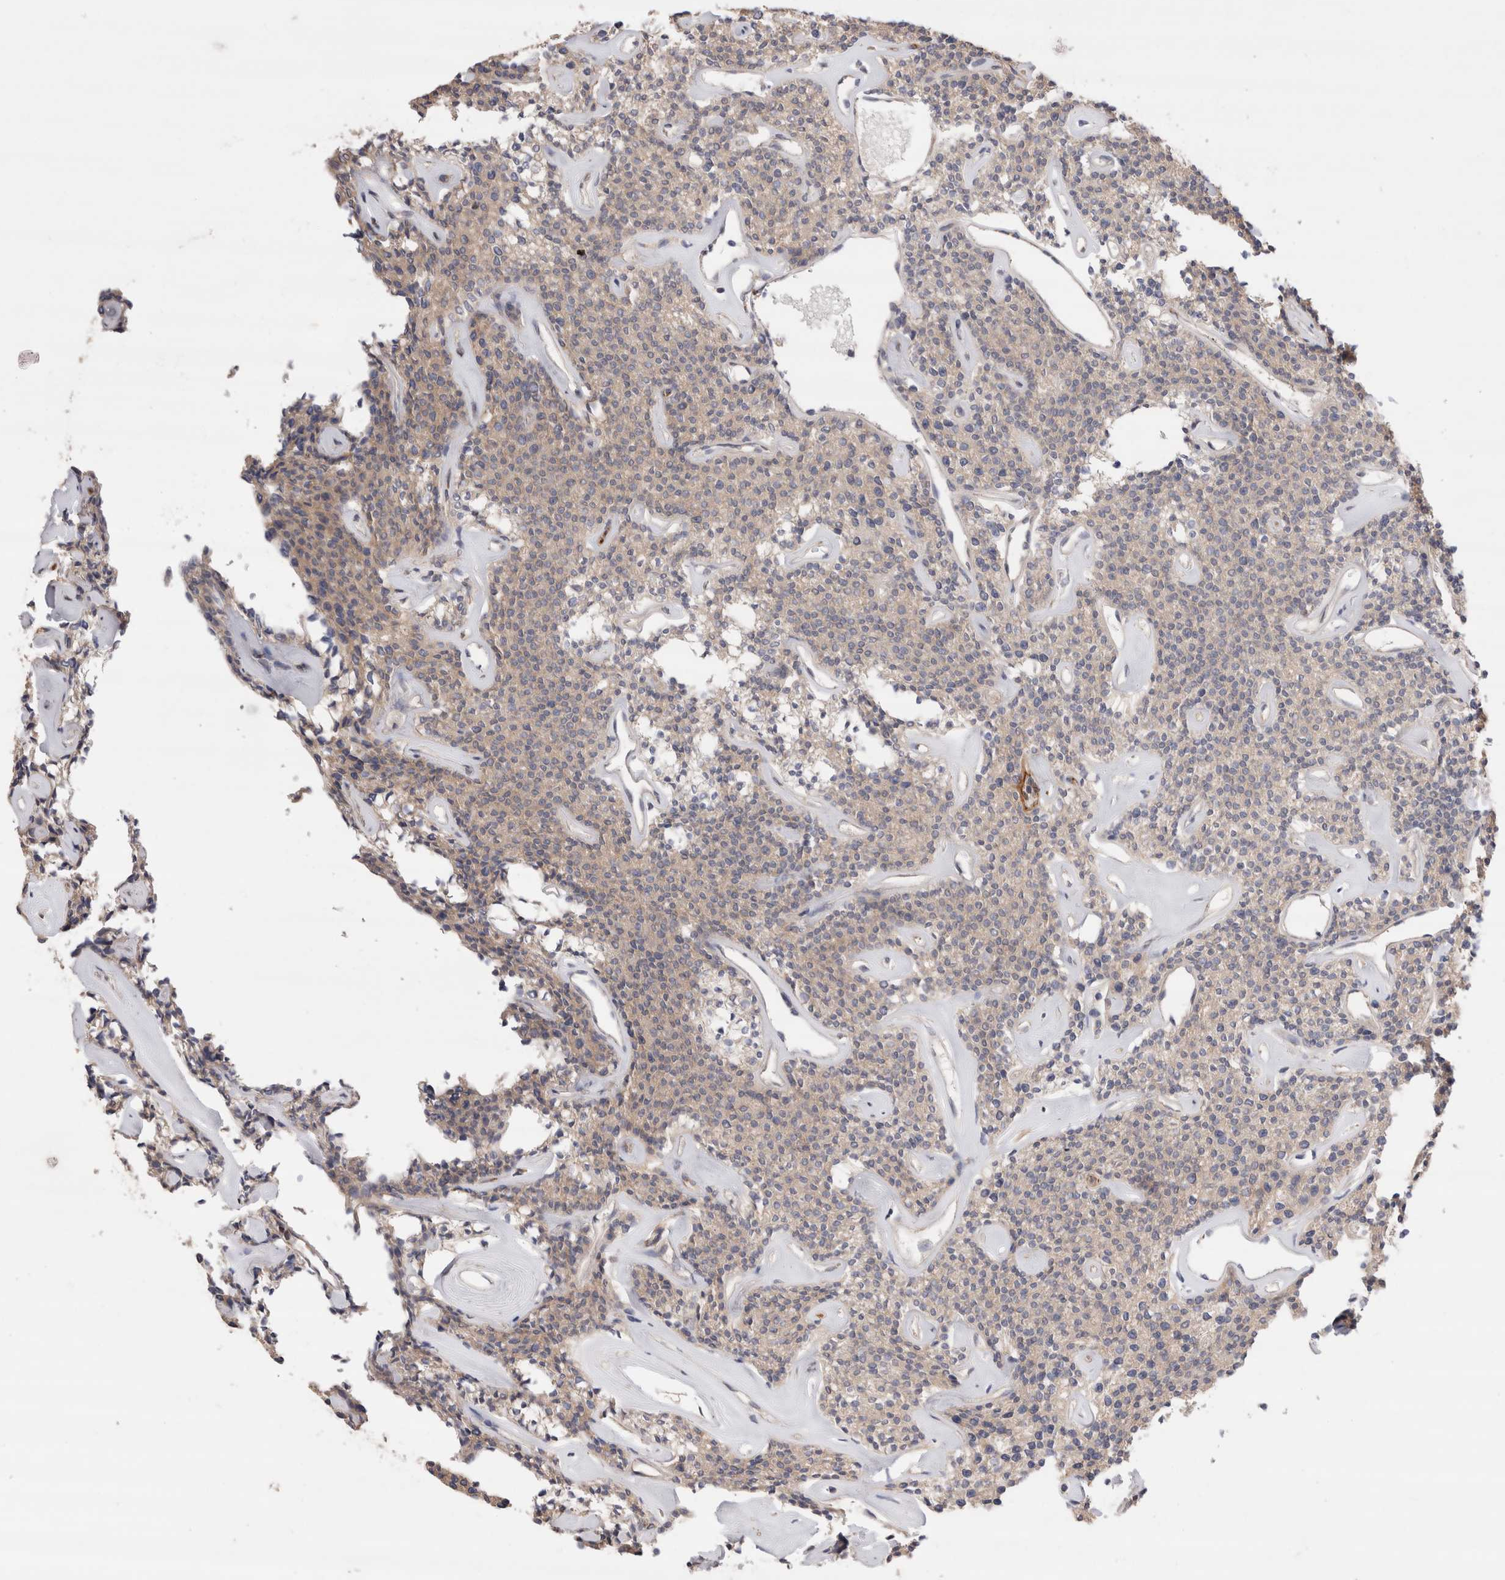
{"staining": {"intensity": "moderate", "quantity": ">75%", "location": "cytoplasmic/membranous"}, "tissue": "parathyroid gland", "cell_type": "Glandular cells", "image_type": "normal", "snomed": [{"axis": "morphology", "description": "Normal tissue, NOS"}, {"axis": "topography", "description": "Parathyroid gland"}], "caption": "A brown stain labels moderate cytoplasmic/membranous positivity of a protein in glandular cells of unremarkable parathyroid gland. The protein of interest is shown in brown color, while the nuclei are stained blue.", "gene": "NXT2", "patient": {"sex": "male", "age": 46}}